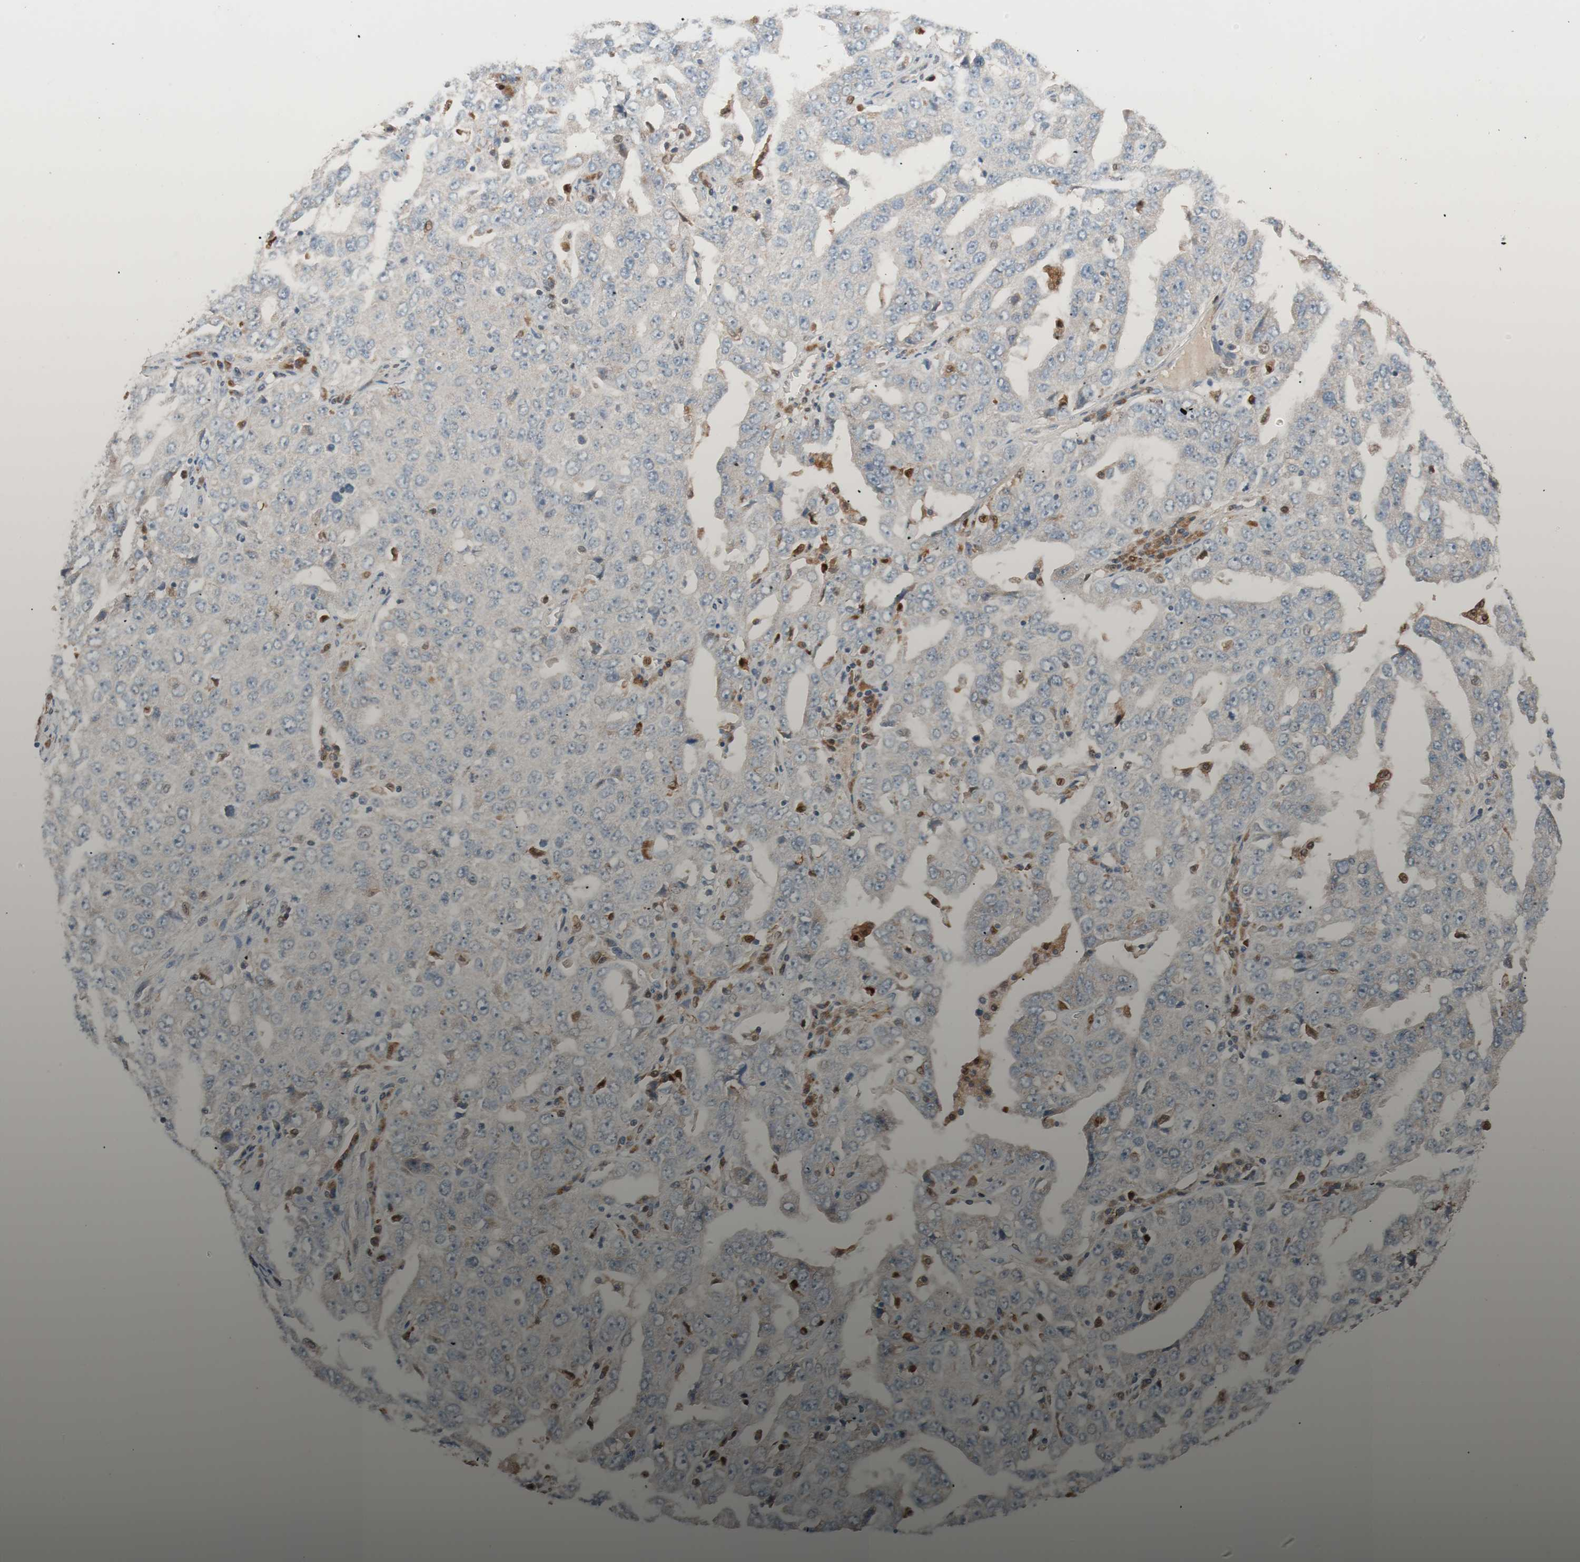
{"staining": {"intensity": "strong", "quantity": ">75%", "location": "cytoplasmic/membranous"}, "tissue": "ovarian cancer", "cell_type": "Tumor cells", "image_type": "cancer", "snomed": [{"axis": "morphology", "description": "Carcinoma, endometroid"}, {"axis": "topography", "description": "Ovary"}], "caption": "This image displays endometroid carcinoma (ovarian) stained with immunohistochemistry to label a protein in brown. The cytoplasmic/membranous of tumor cells show strong positivity for the protein. Nuclei are counter-stained blue.", "gene": "FAAH", "patient": {"sex": "female", "age": 62}}